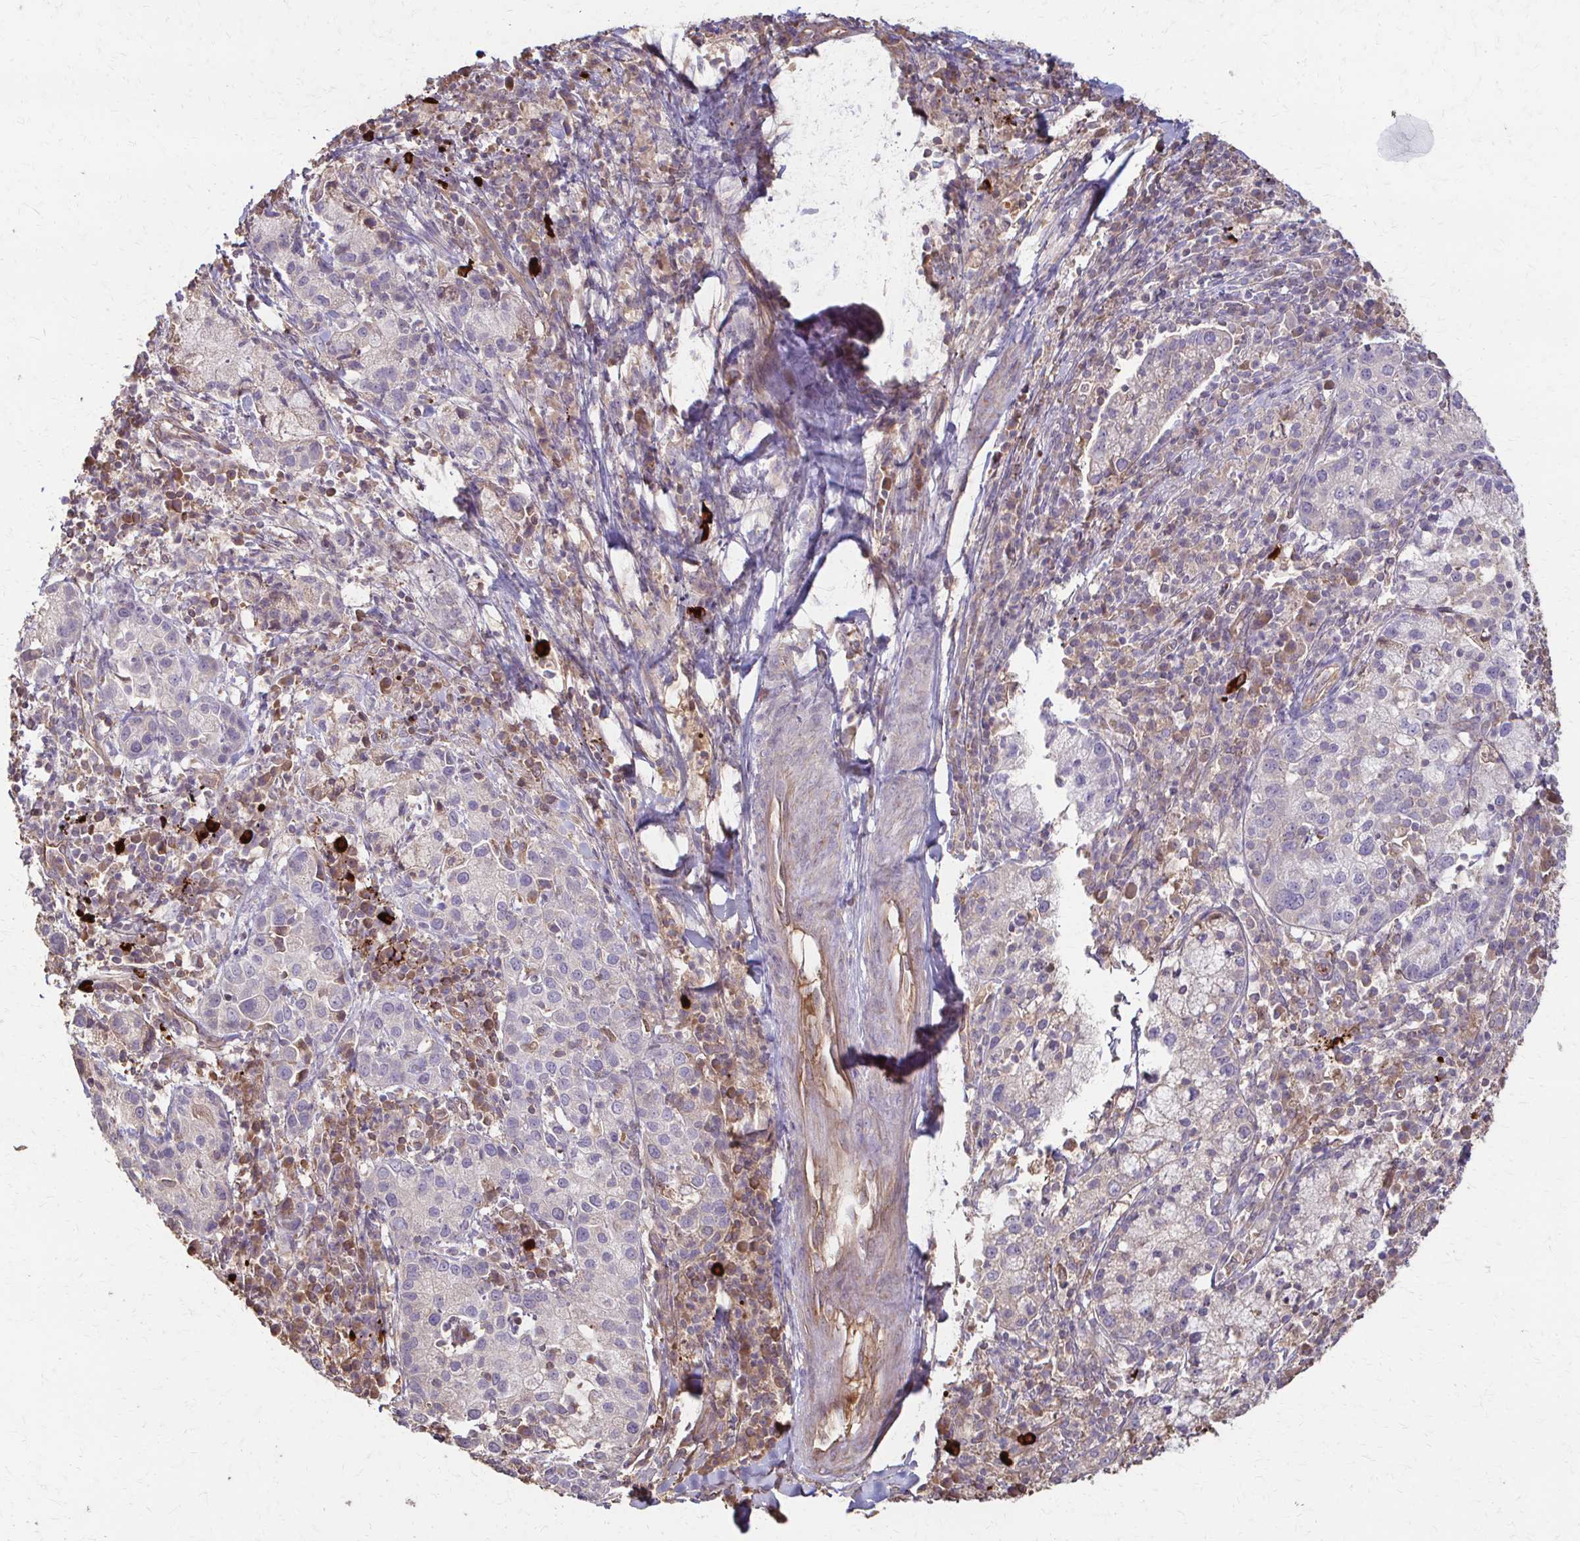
{"staining": {"intensity": "weak", "quantity": "<25%", "location": "cytoplasmic/membranous"}, "tissue": "cervical cancer", "cell_type": "Tumor cells", "image_type": "cancer", "snomed": [{"axis": "morphology", "description": "Normal tissue, NOS"}, {"axis": "morphology", "description": "Adenocarcinoma, NOS"}, {"axis": "topography", "description": "Cervix"}], "caption": "IHC histopathology image of neoplastic tissue: human adenocarcinoma (cervical) stained with DAB exhibits no significant protein expression in tumor cells. (DAB (3,3'-diaminobenzidine) IHC, high magnification).", "gene": "IL18BP", "patient": {"sex": "female", "age": 44}}